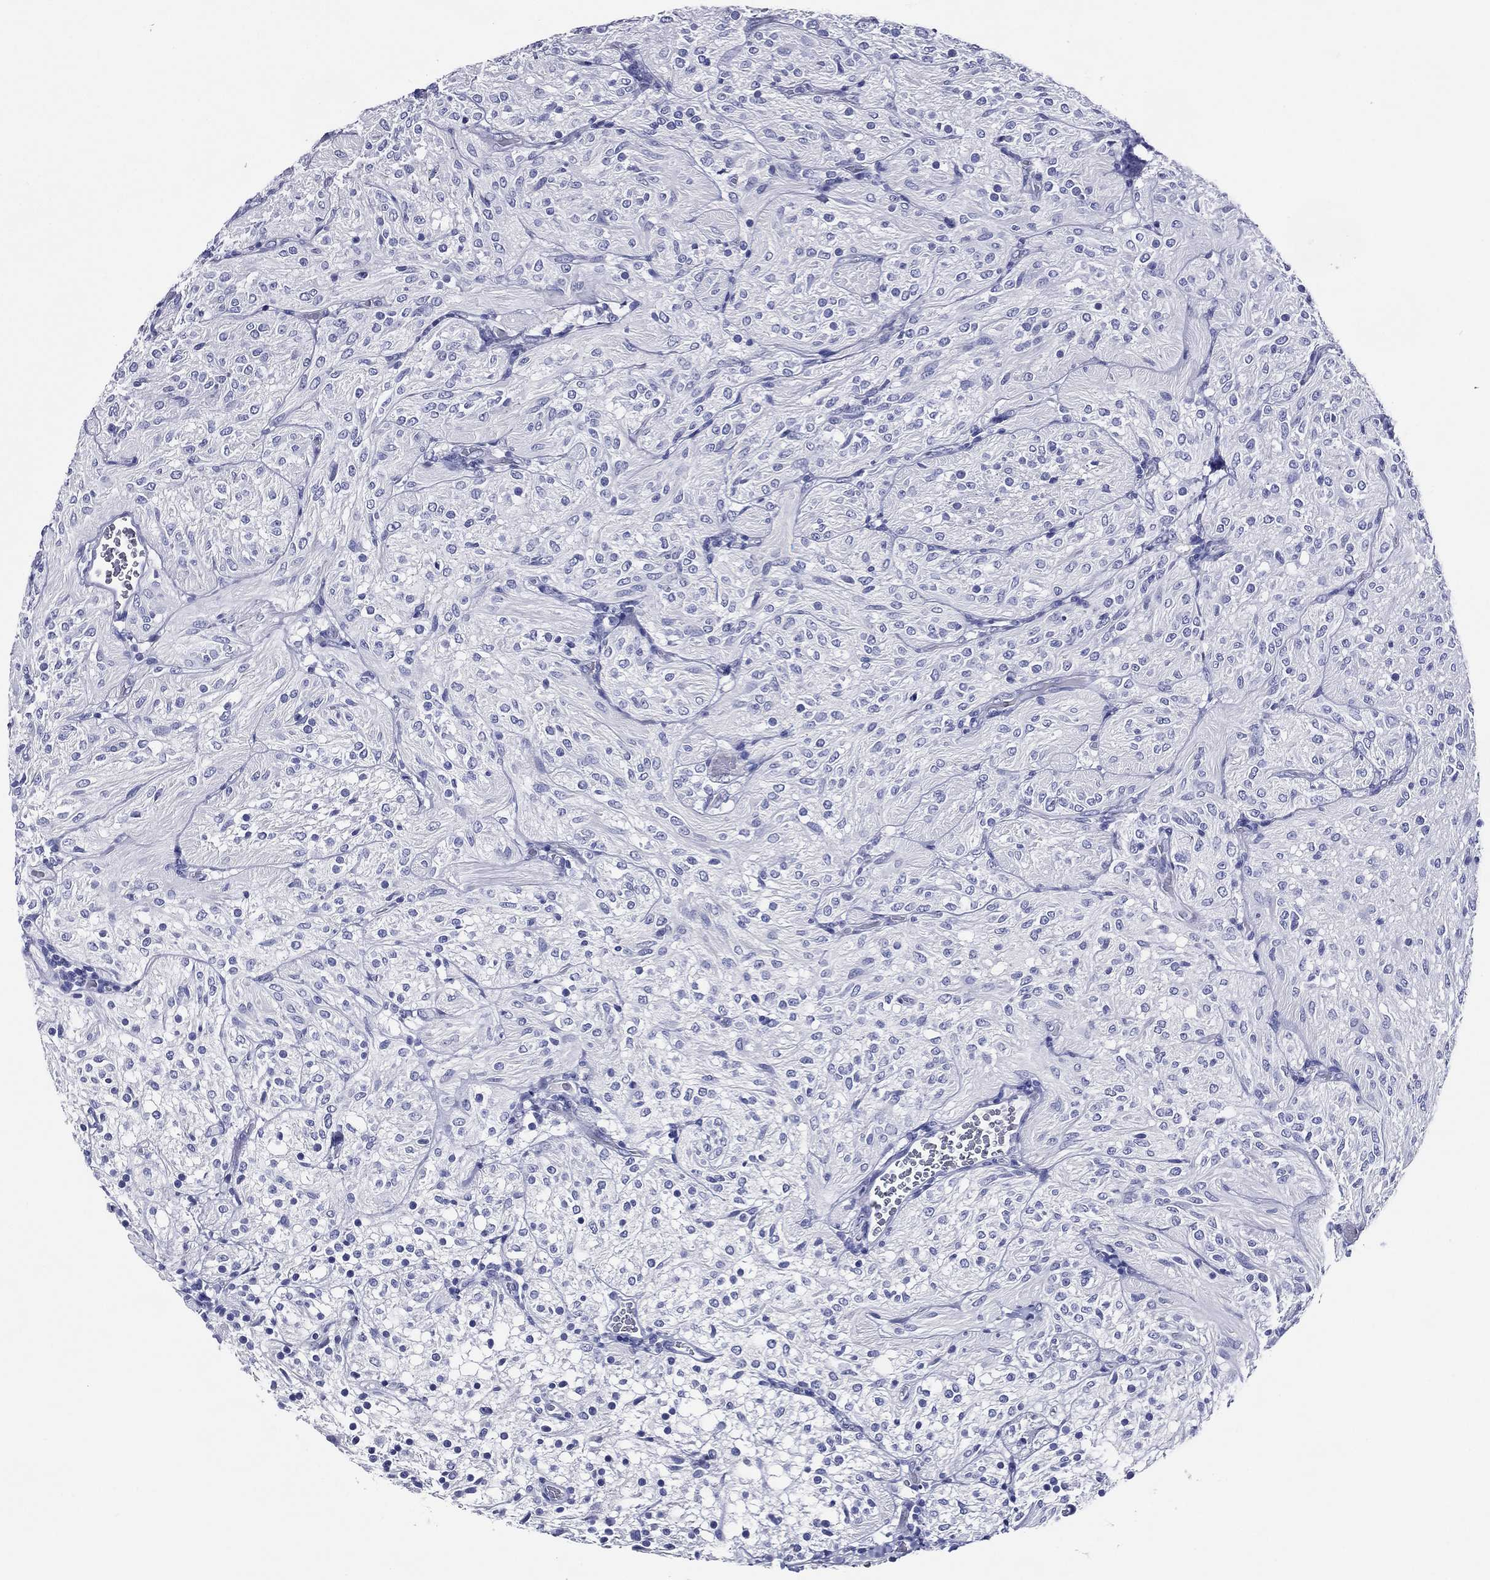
{"staining": {"intensity": "negative", "quantity": "none", "location": "none"}, "tissue": "glioma", "cell_type": "Tumor cells", "image_type": "cancer", "snomed": [{"axis": "morphology", "description": "Glioma, malignant, Low grade"}, {"axis": "topography", "description": "Brain"}], "caption": "Photomicrograph shows no protein expression in tumor cells of glioma tissue. (Brightfield microscopy of DAB IHC at high magnification).", "gene": "ACE2", "patient": {"sex": "male", "age": 3}}